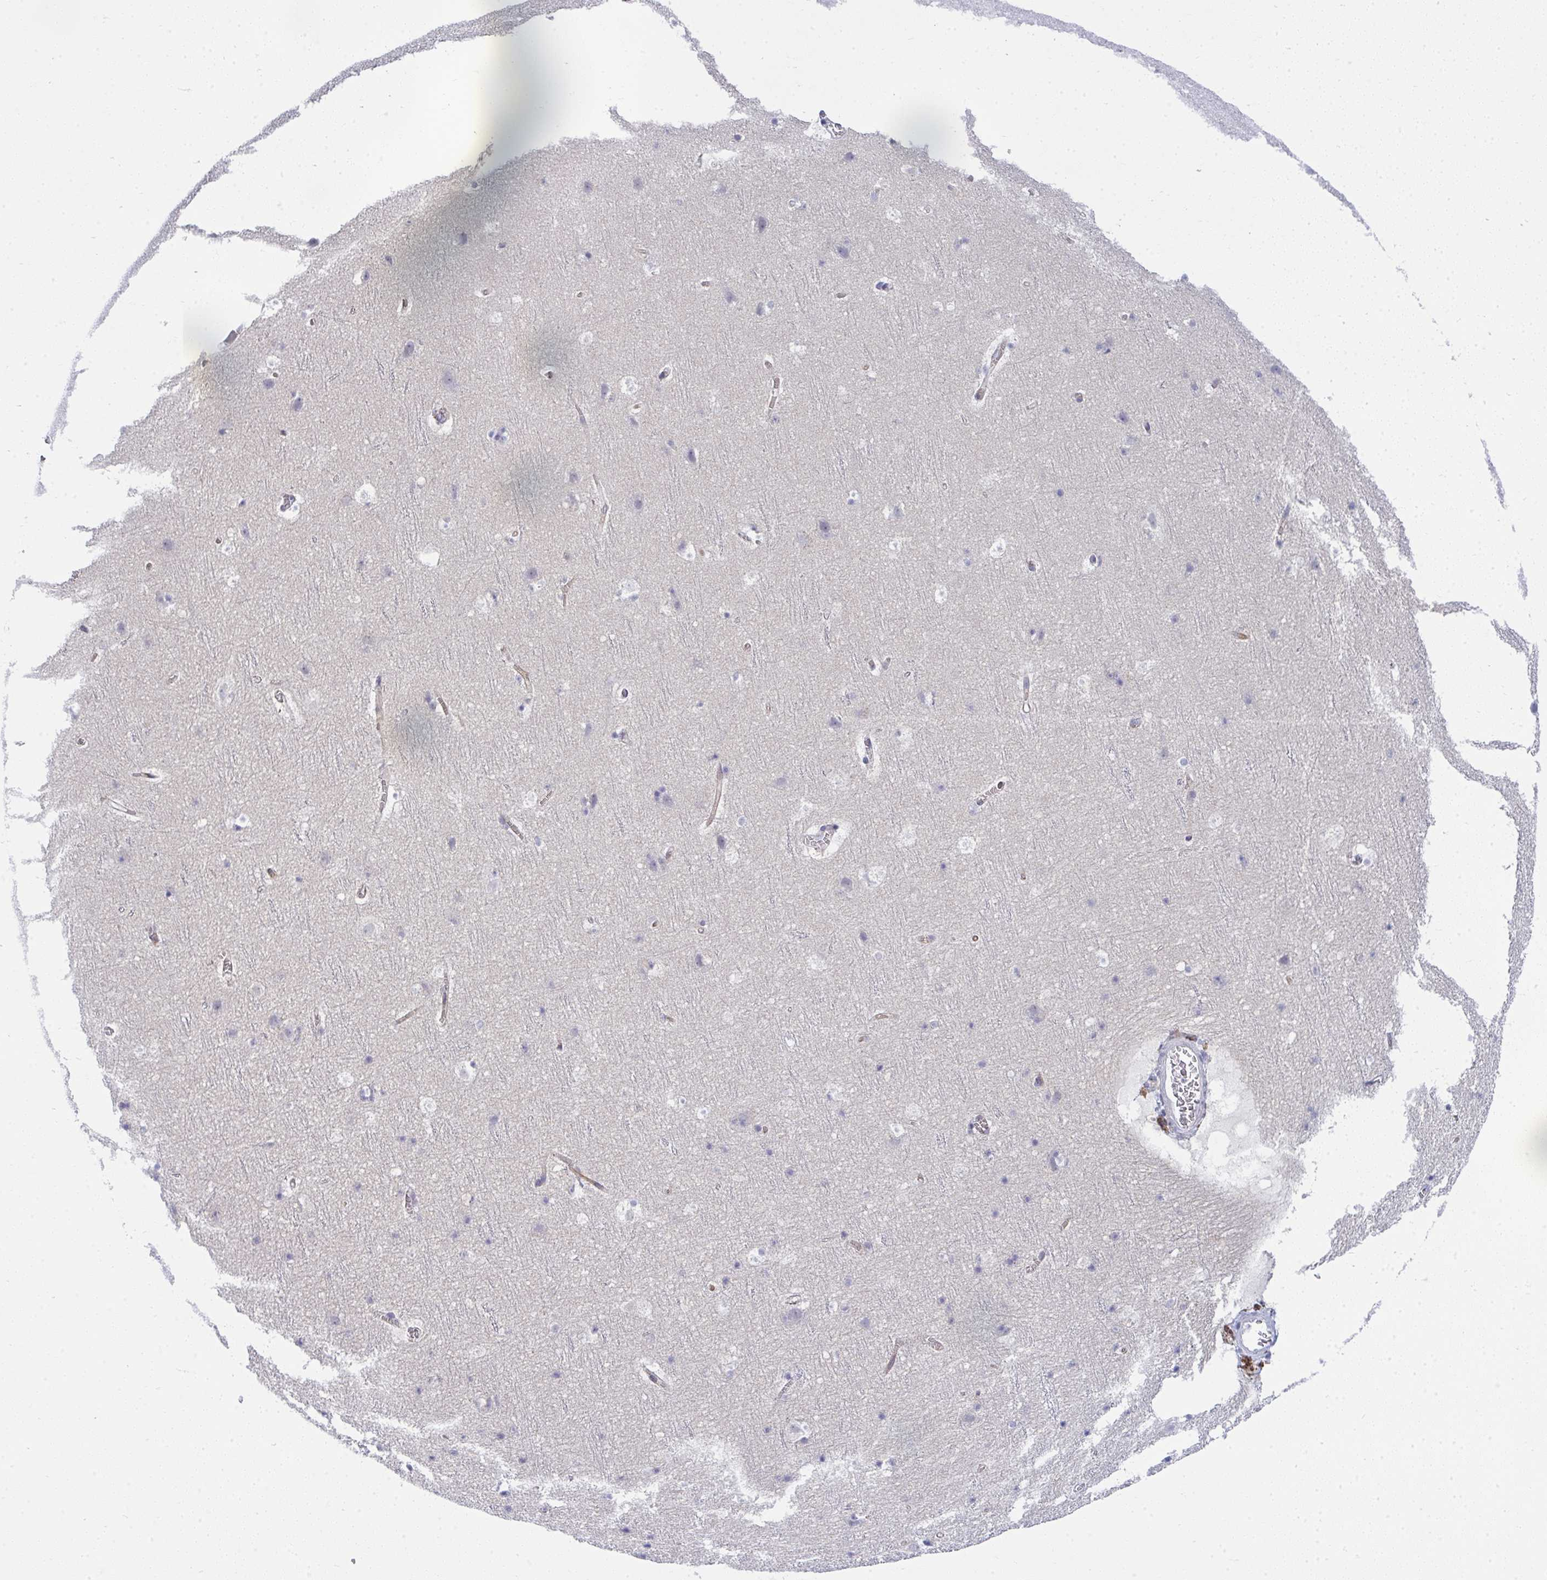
{"staining": {"intensity": "negative", "quantity": "none", "location": "none"}, "tissue": "cerebral cortex", "cell_type": "Endothelial cells", "image_type": "normal", "snomed": [{"axis": "morphology", "description": "Normal tissue, NOS"}, {"axis": "topography", "description": "Cerebral cortex"}], "caption": "Endothelial cells show no significant staining in benign cerebral cortex.", "gene": "TMEM82", "patient": {"sex": "female", "age": 42}}